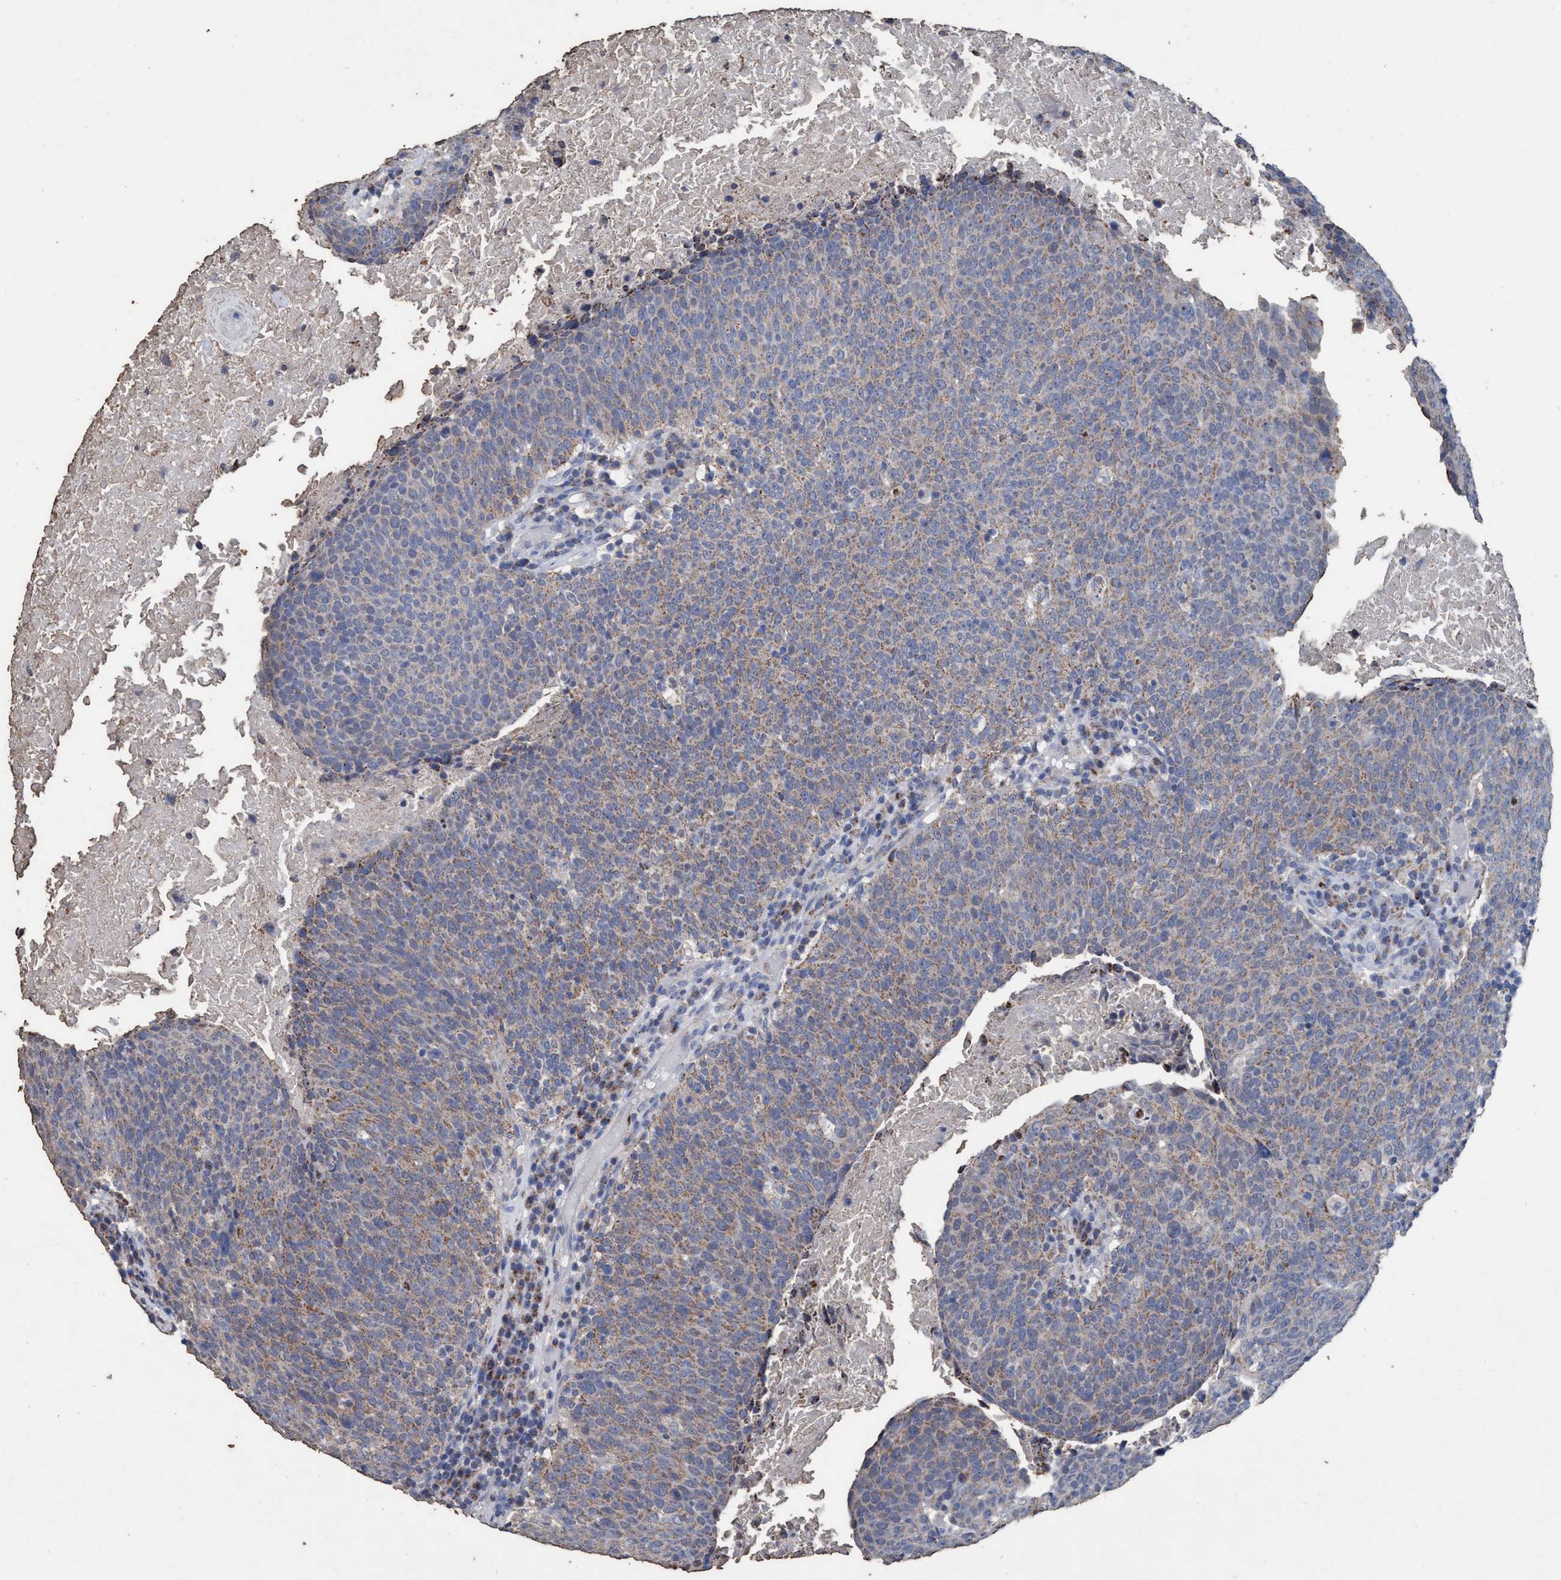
{"staining": {"intensity": "weak", "quantity": ">75%", "location": "cytoplasmic/membranous"}, "tissue": "head and neck cancer", "cell_type": "Tumor cells", "image_type": "cancer", "snomed": [{"axis": "morphology", "description": "Squamous cell carcinoma, NOS"}, {"axis": "morphology", "description": "Squamous cell carcinoma, metastatic, NOS"}, {"axis": "topography", "description": "Lymph node"}, {"axis": "topography", "description": "Head-Neck"}], "caption": "Brown immunohistochemical staining in human head and neck squamous cell carcinoma reveals weak cytoplasmic/membranous expression in about >75% of tumor cells.", "gene": "RSAD1", "patient": {"sex": "male", "age": 62}}